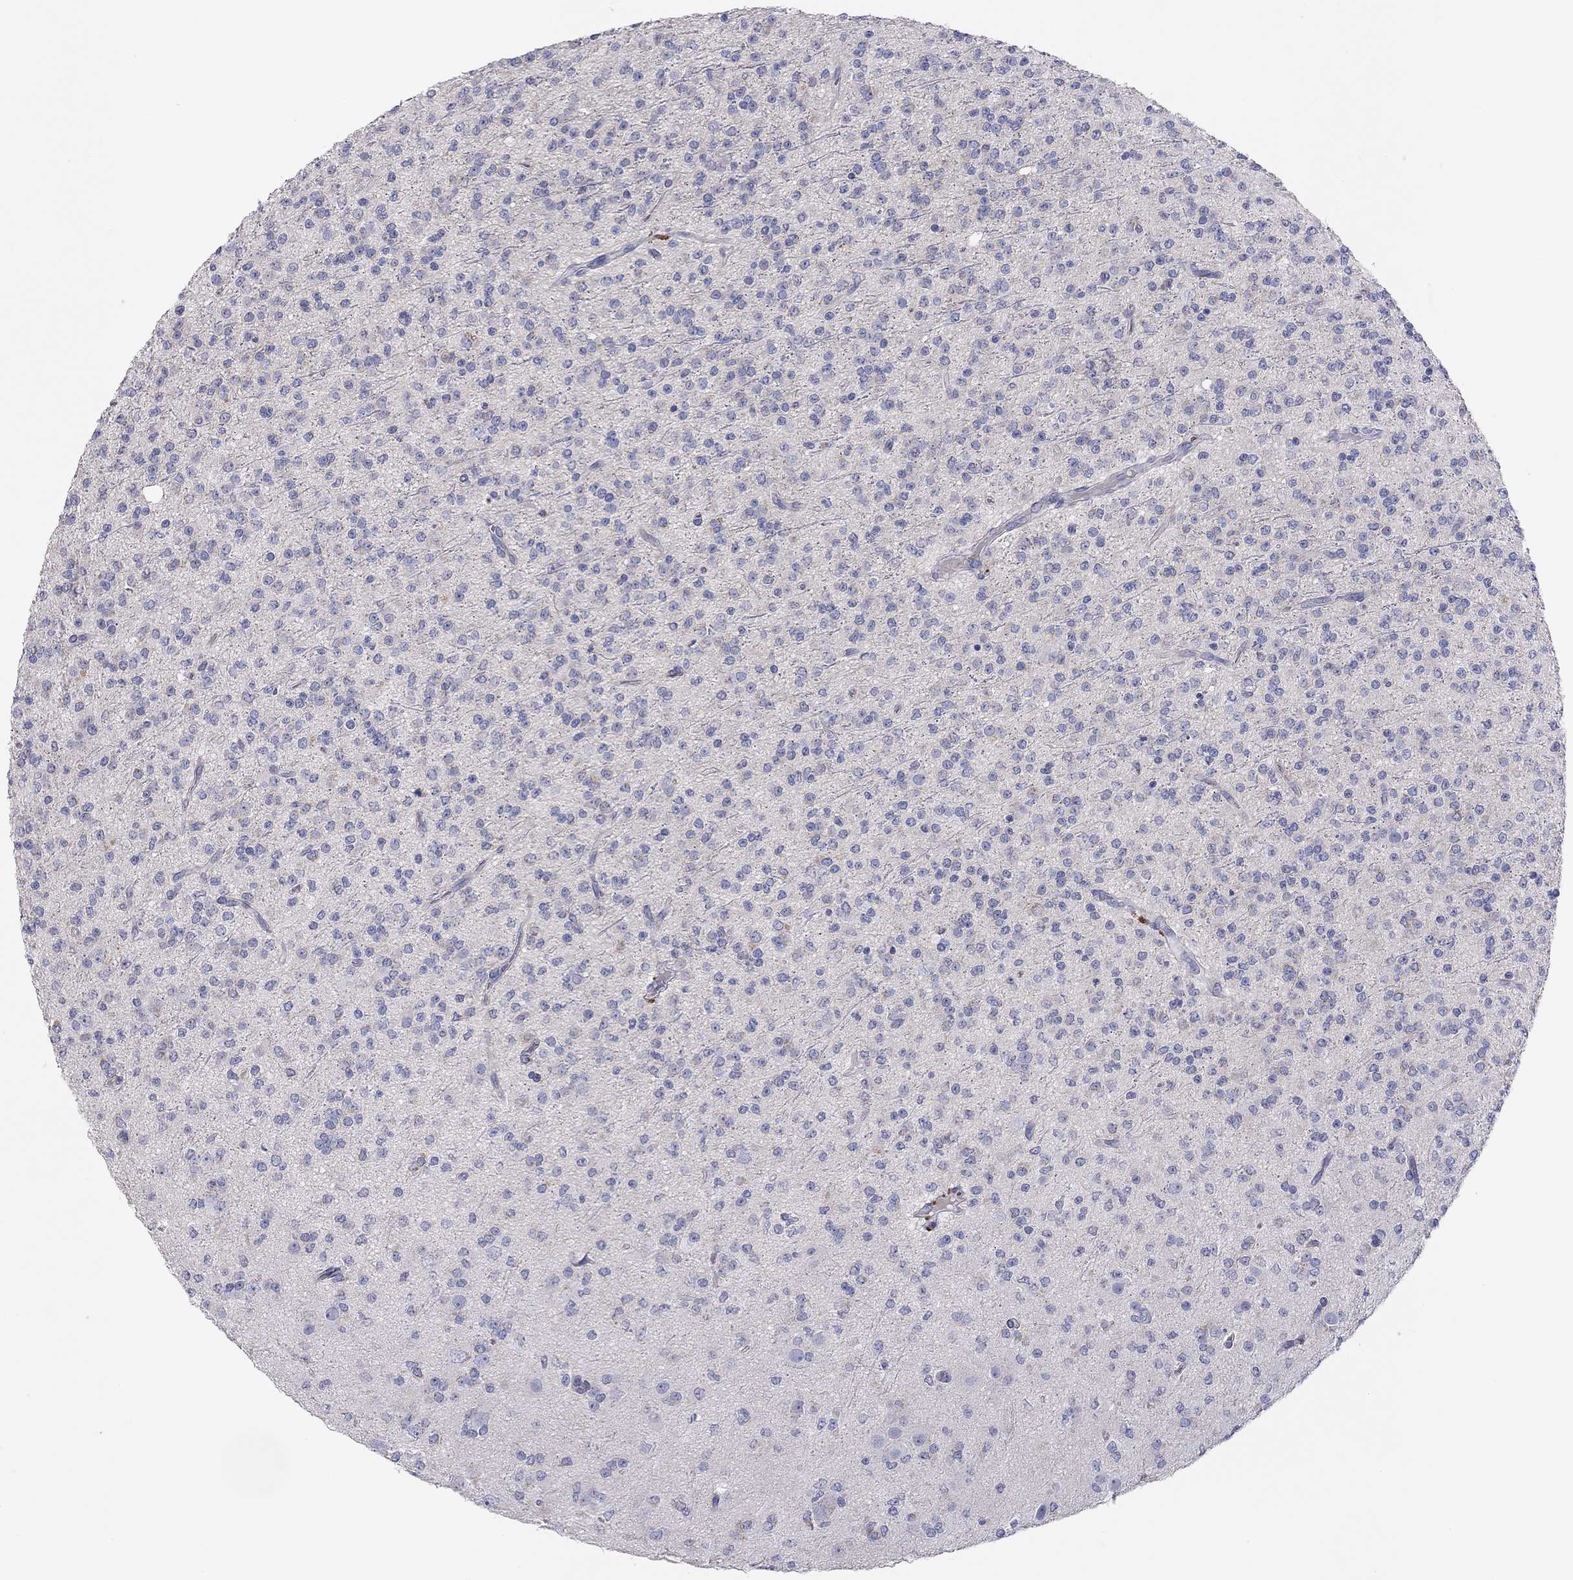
{"staining": {"intensity": "negative", "quantity": "none", "location": "none"}, "tissue": "glioma", "cell_type": "Tumor cells", "image_type": "cancer", "snomed": [{"axis": "morphology", "description": "Glioma, malignant, Low grade"}, {"axis": "topography", "description": "Brain"}], "caption": "Tumor cells are negative for brown protein staining in glioma.", "gene": "ST7L", "patient": {"sex": "male", "age": 27}}